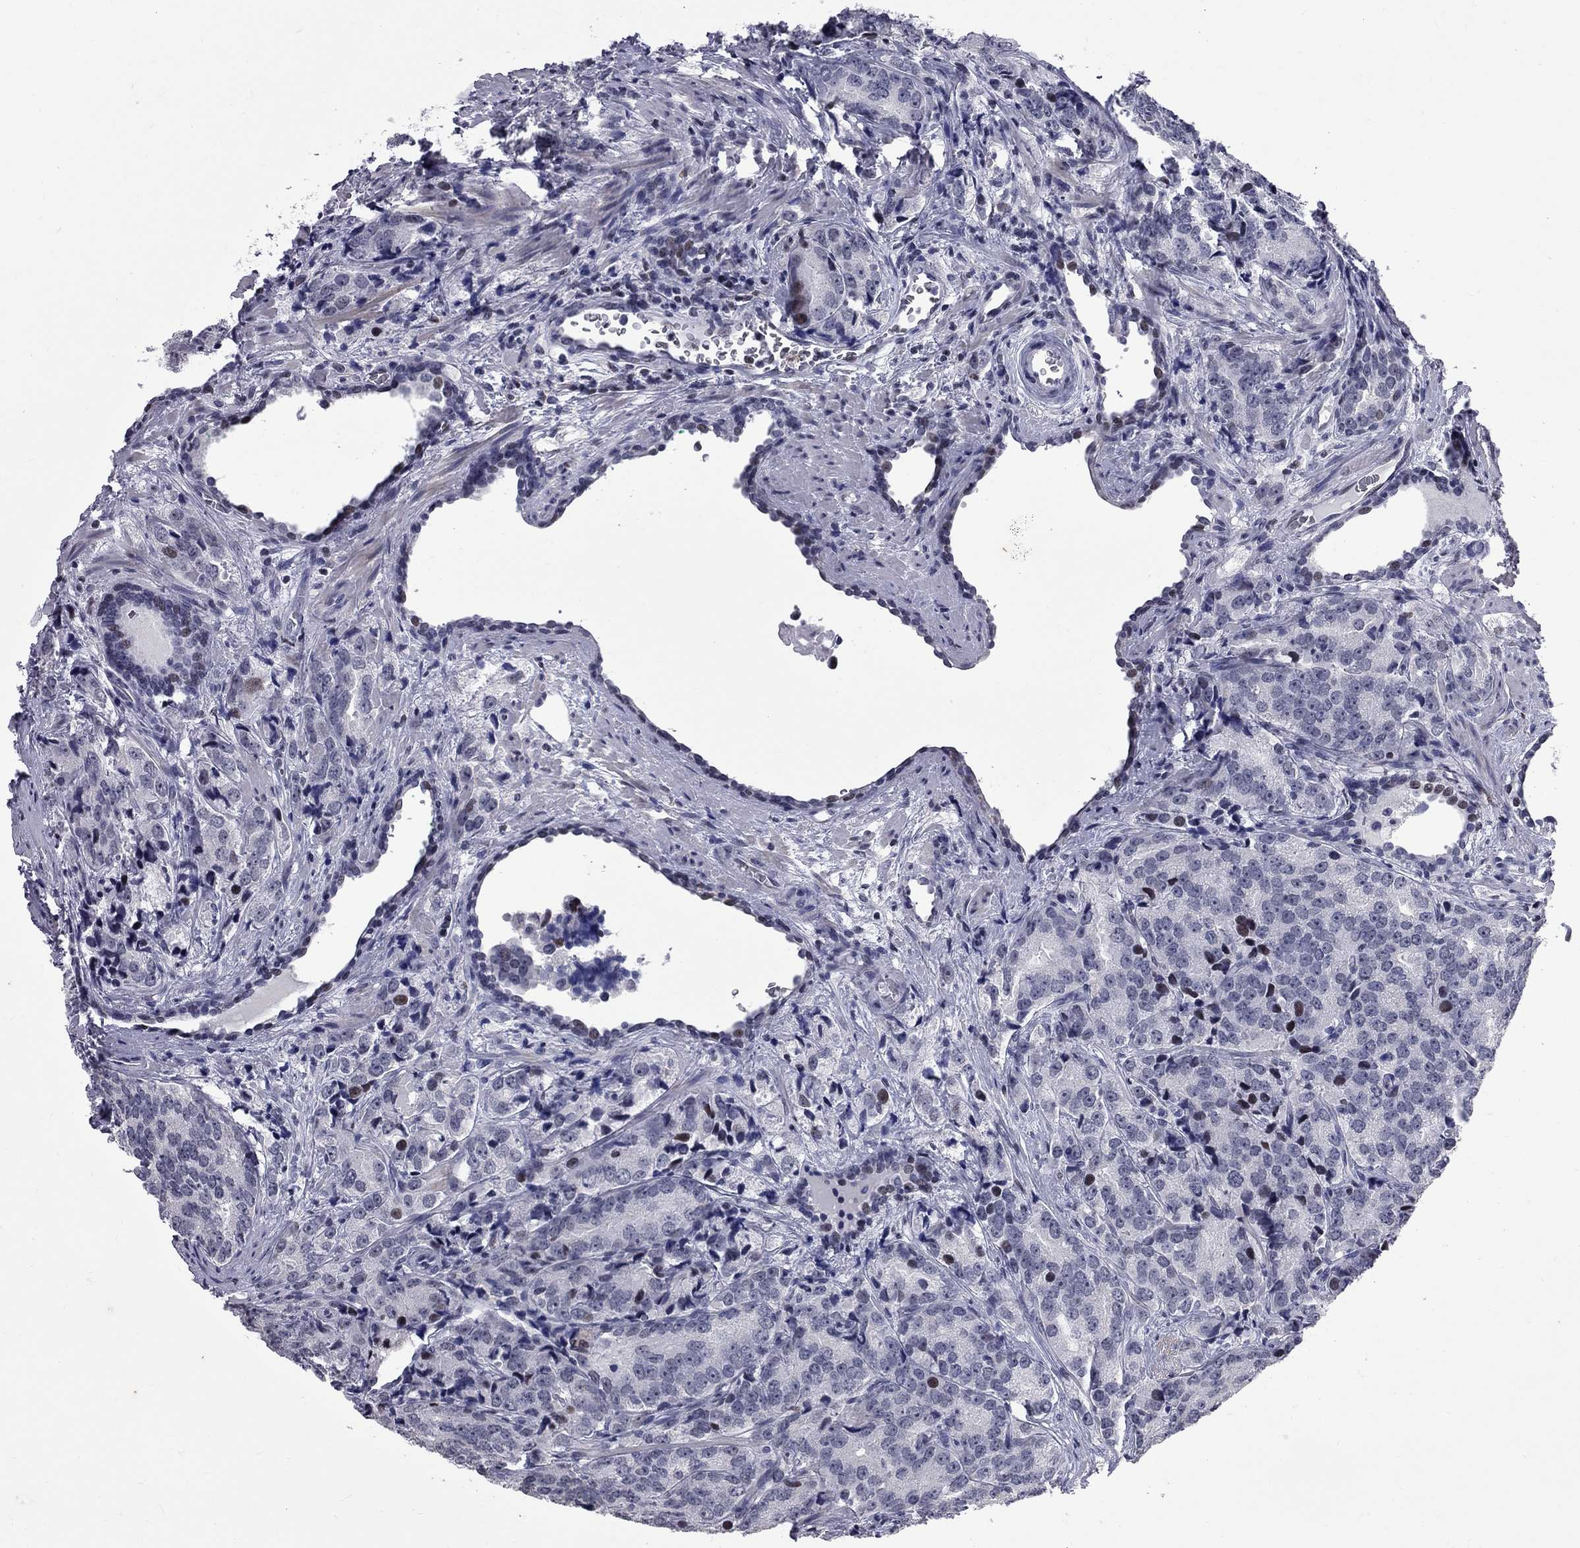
{"staining": {"intensity": "weak", "quantity": "<25%", "location": "nuclear"}, "tissue": "prostate cancer", "cell_type": "Tumor cells", "image_type": "cancer", "snomed": [{"axis": "morphology", "description": "Adenocarcinoma, NOS"}, {"axis": "topography", "description": "Prostate"}], "caption": "DAB (3,3'-diaminobenzidine) immunohistochemical staining of human prostate adenocarcinoma exhibits no significant staining in tumor cells.", "gene": "ZNF154", "patient": {"sex": "male", "age": 71}}